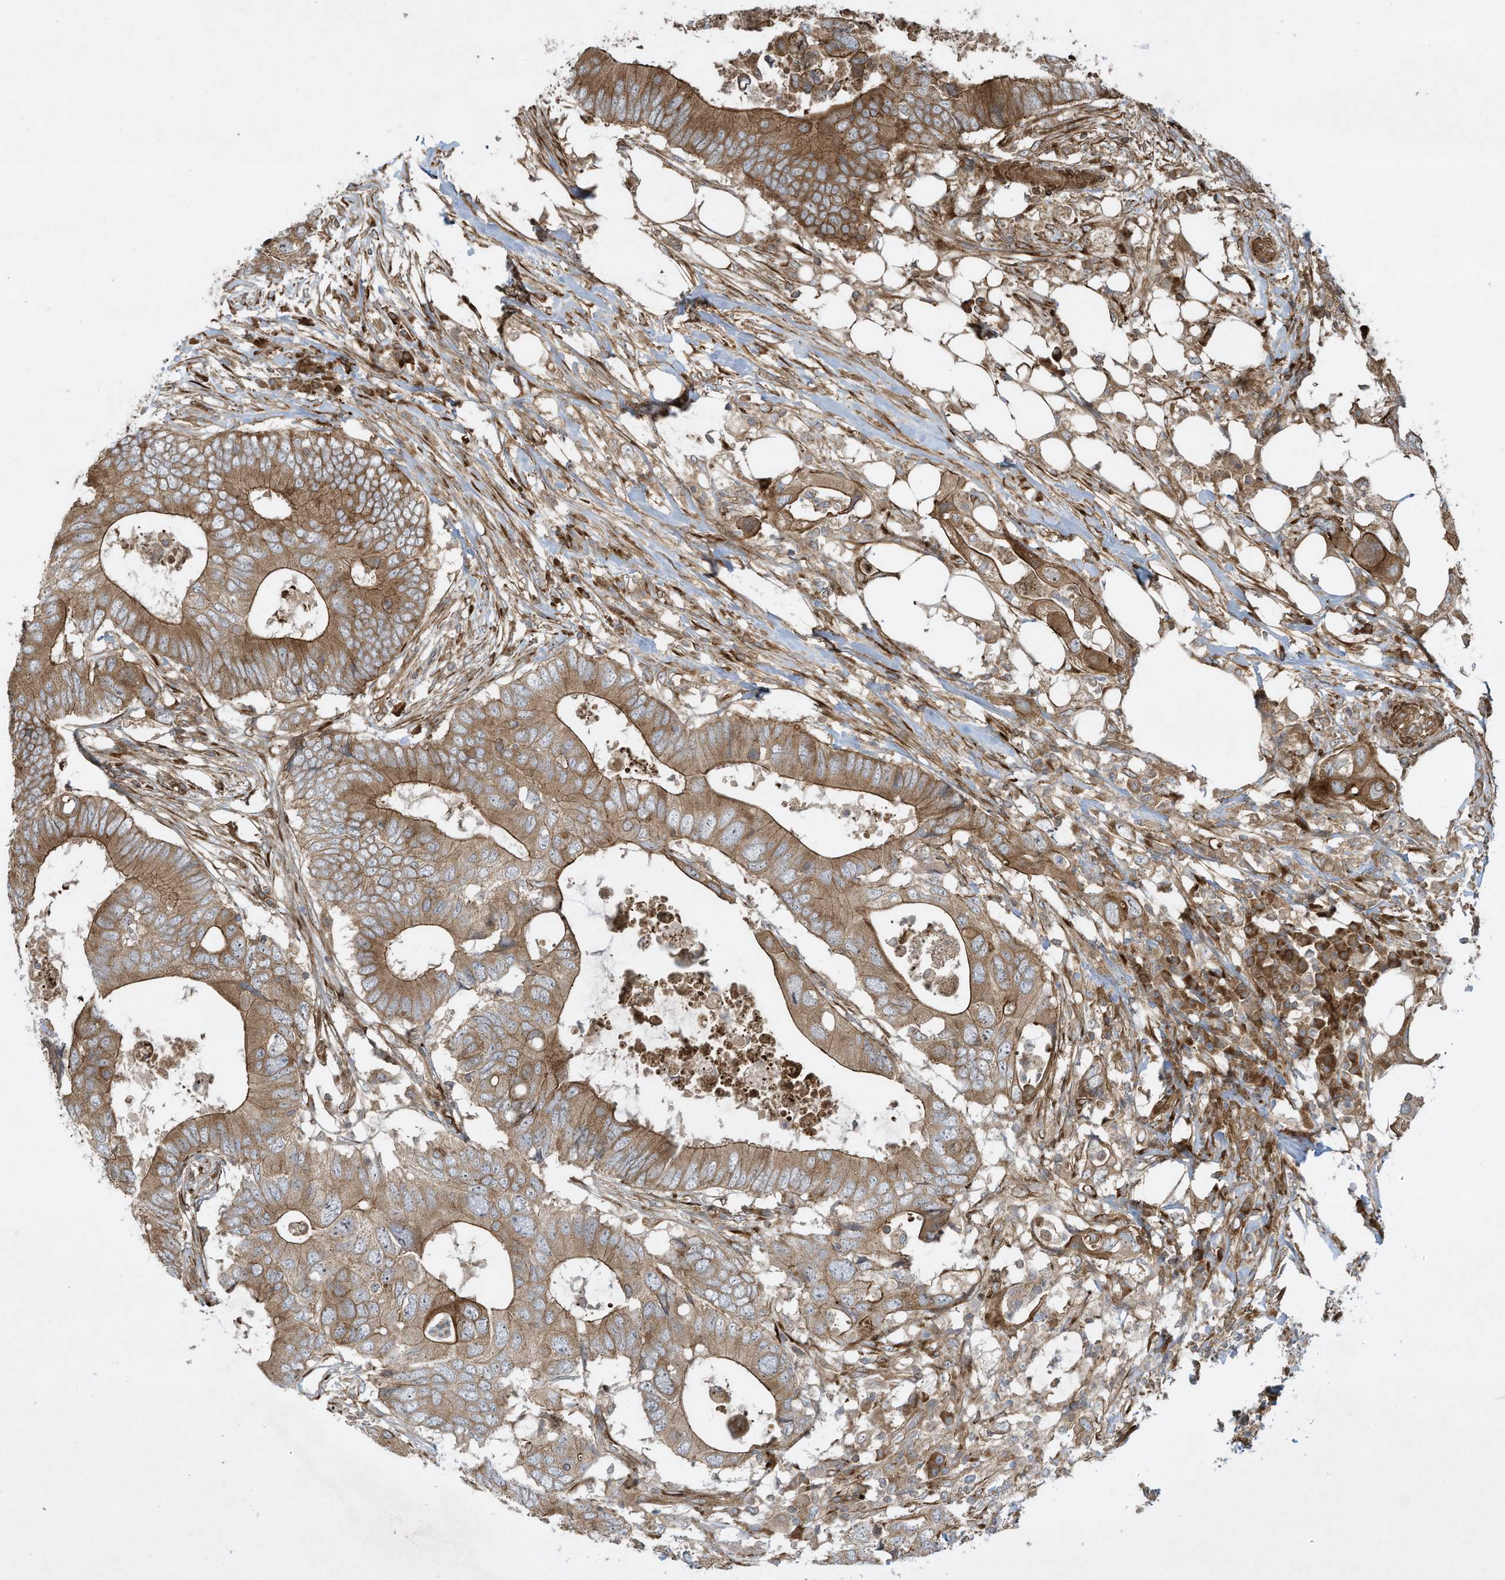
{"staining": {"intensity": "moderate", "quantity": ">75%", "location": "cytoplasmic/membranous"}, "tissue": "colorectal cancer", "cell_type": "Tumor cells", "image_type": "cancer", "snomed": [{"axis": "morphology", "description": "Adenocarcinoma, NOS"}, {"axis": "topography", "description": "Colon"}], "caption": "DAB (3,3'-diaminobenzidine) immunohistochemical staining of colorectal adenocarcinoma demonstrates moderate cytoplasmic/membranous protein staining in approximately >75% of tumor cells.", "gene": "DDIT4", "patient": {"sex": "male", "age": 71}}